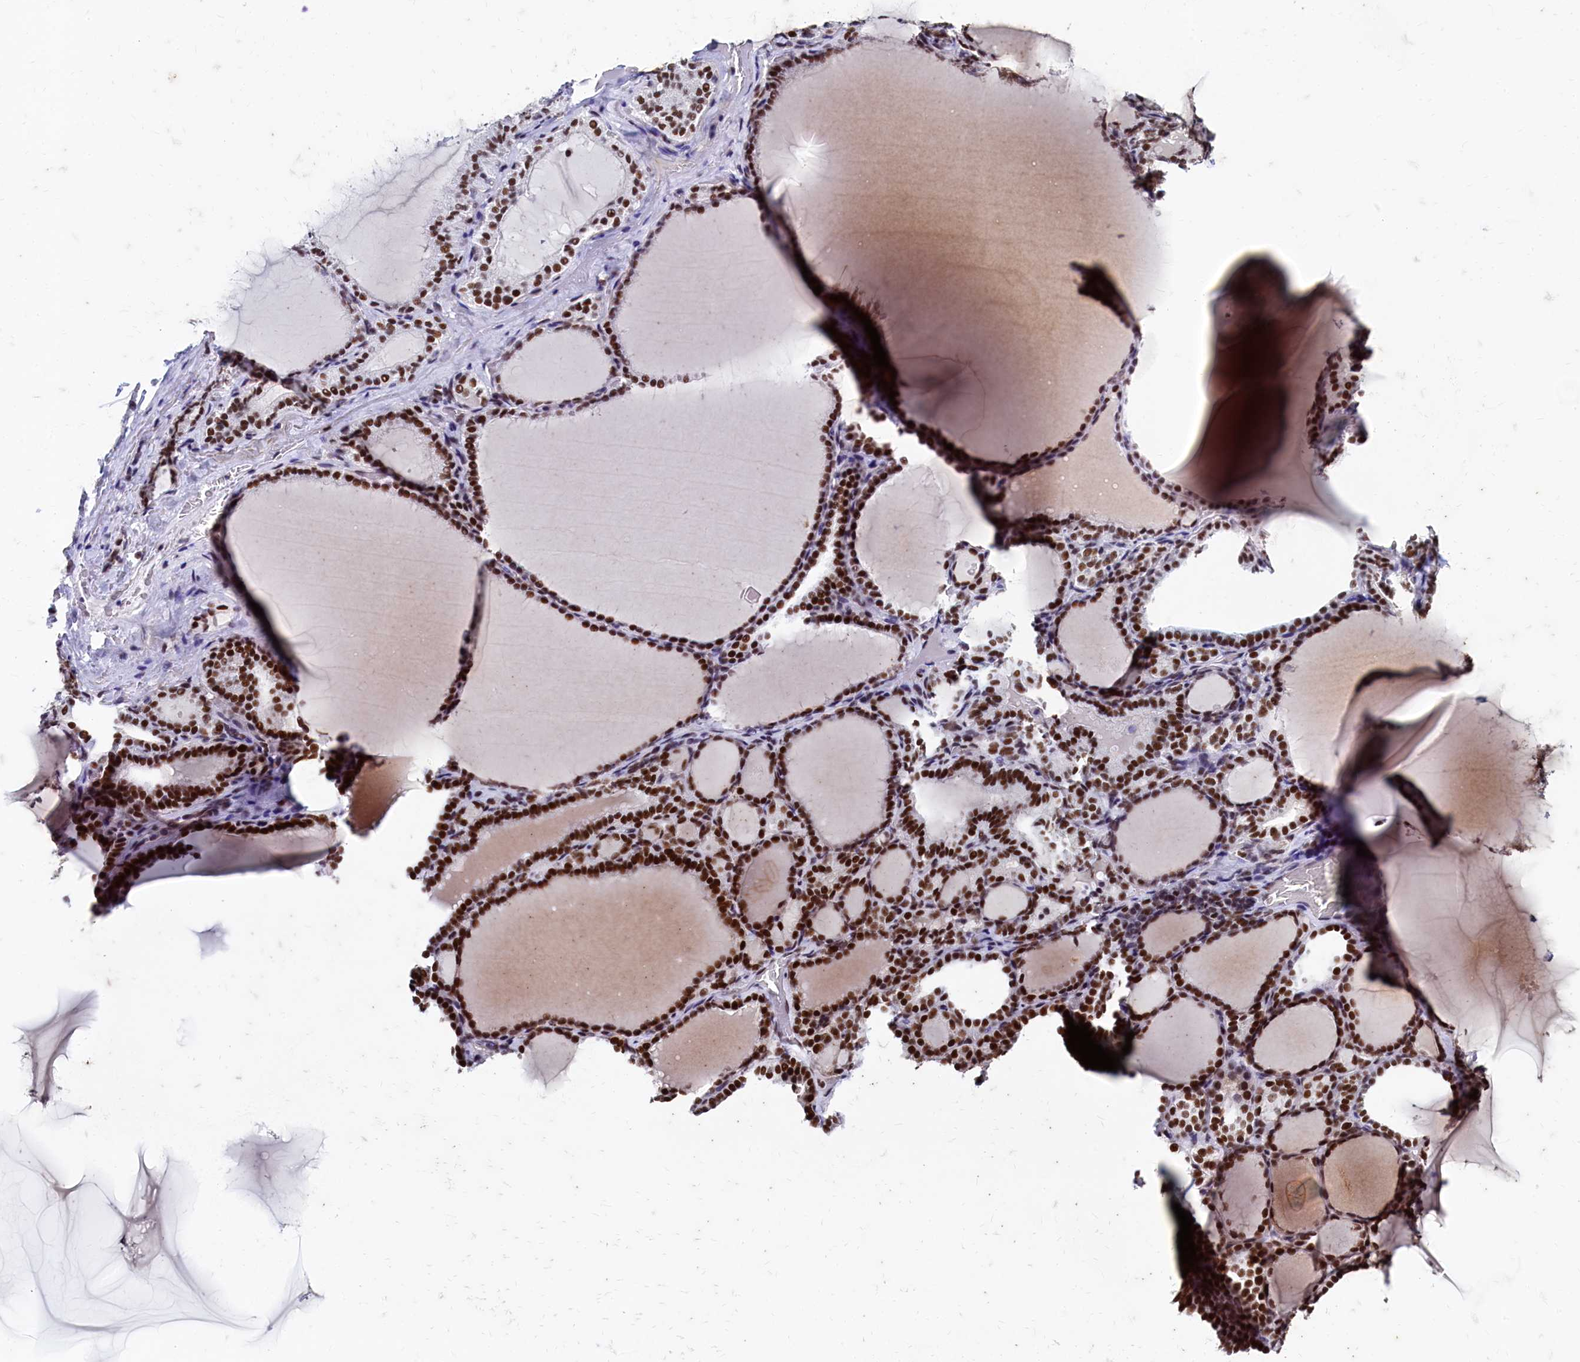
{"staining": {"intensity": "strong", "quantity": ">75%", "location": "nuclear"}, "tissue": "thyroid gland", "cell_type": "Glandular cells", "image_type": "normal", "snomed": [{"axis": "morphology", "description": "Normal tissue, NOS"}, {"axis": "topography", "description": "Thyroid gland"}], "caption": "Brown immunohistochemical staining in benign thyroid gland displays strong nuclear staining in approximately >75% of glandular cells.", "gene": "CPSF7", "patient": {"sex": "female", "age": 39}}